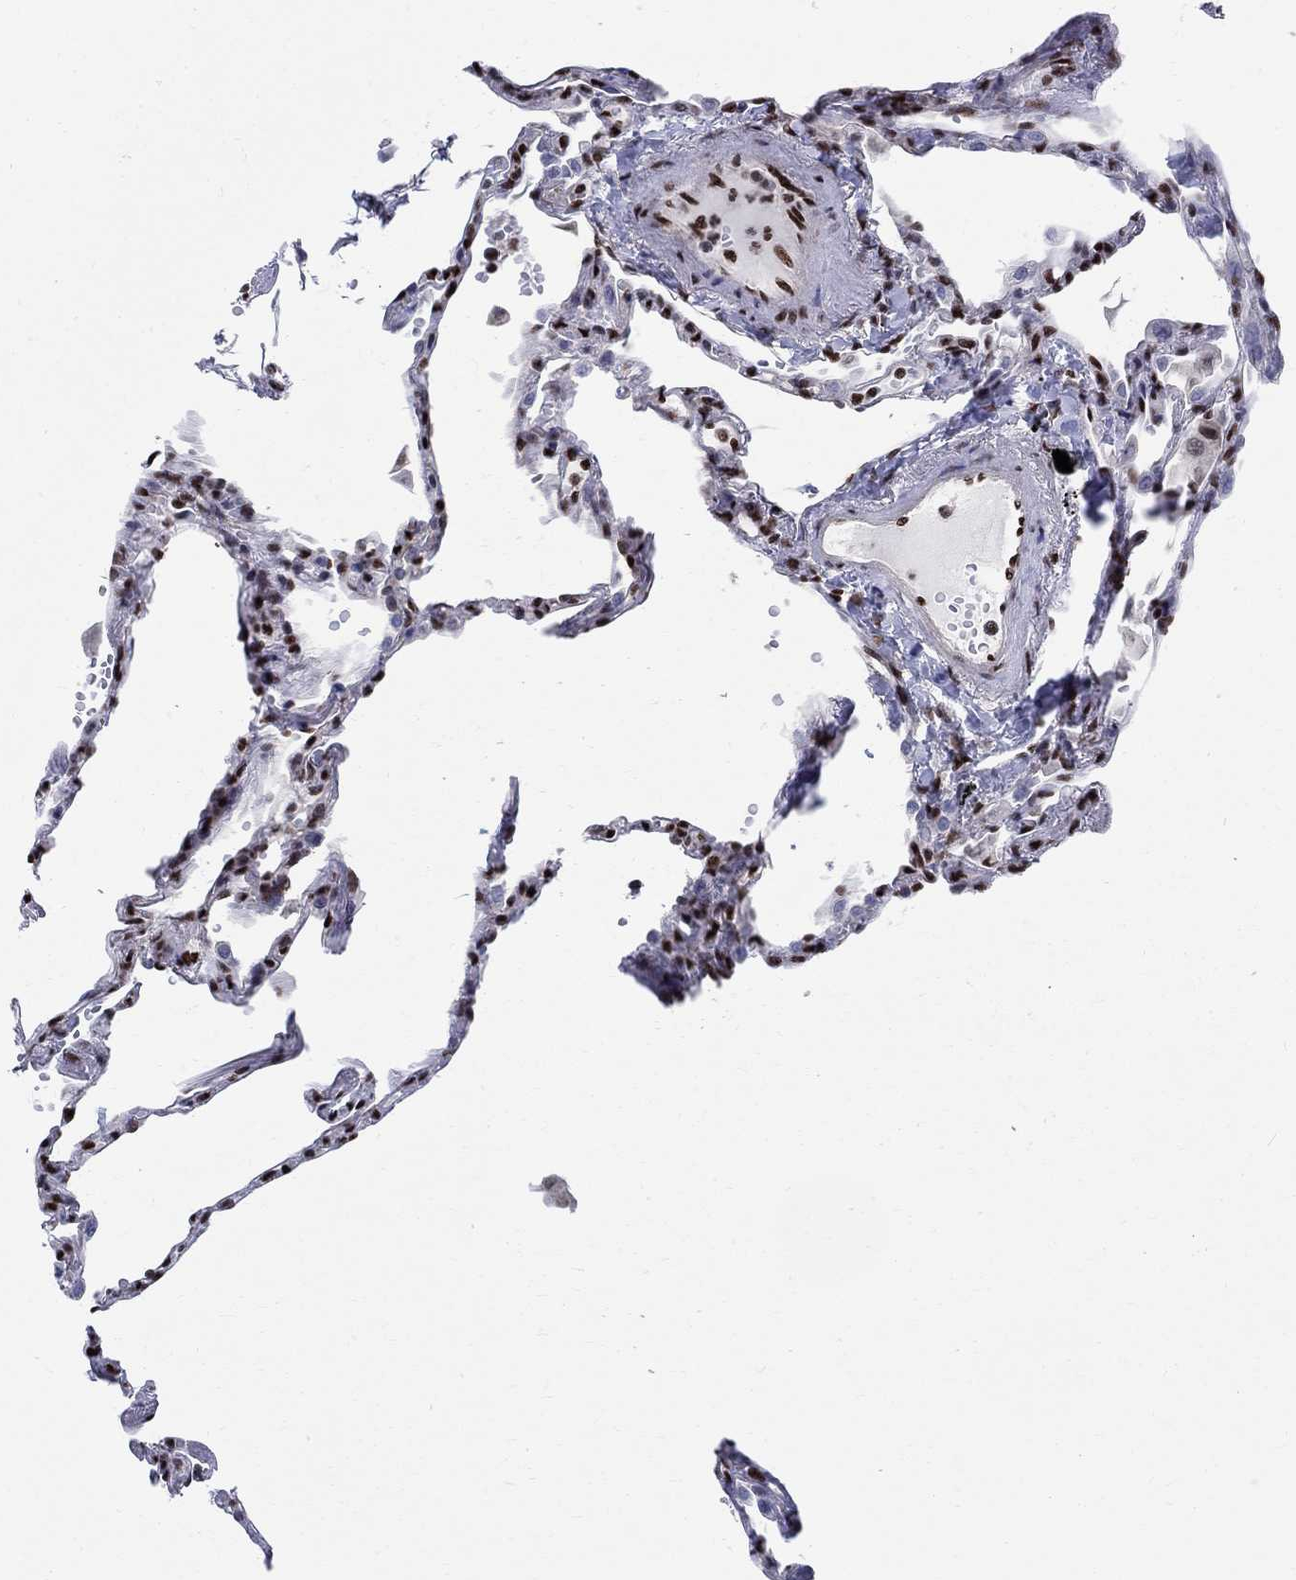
{"staining": {"intensity": "strong", "quantity": "25%-75%", "location": "nuclear"}, "tissue": "lung", "cell_type": "Alveolar cells", "image_type": "normal", "snomed": [{"axis": "morphology", "description": "Normal tissue, NOS"}, {"axis": "topography", "description": "Lung"}], "caption": "An IHC micrograph of unremarkable tissue is shown. Protein staining in brown shows strong nuclear positivity in lung within alveolar cells. Immunohistochemistry (ihc) stains the protein in brown and the nuclei are stained blue.", "gene": "FBXO16", "patient": {"sex": "male", "age": 78}}